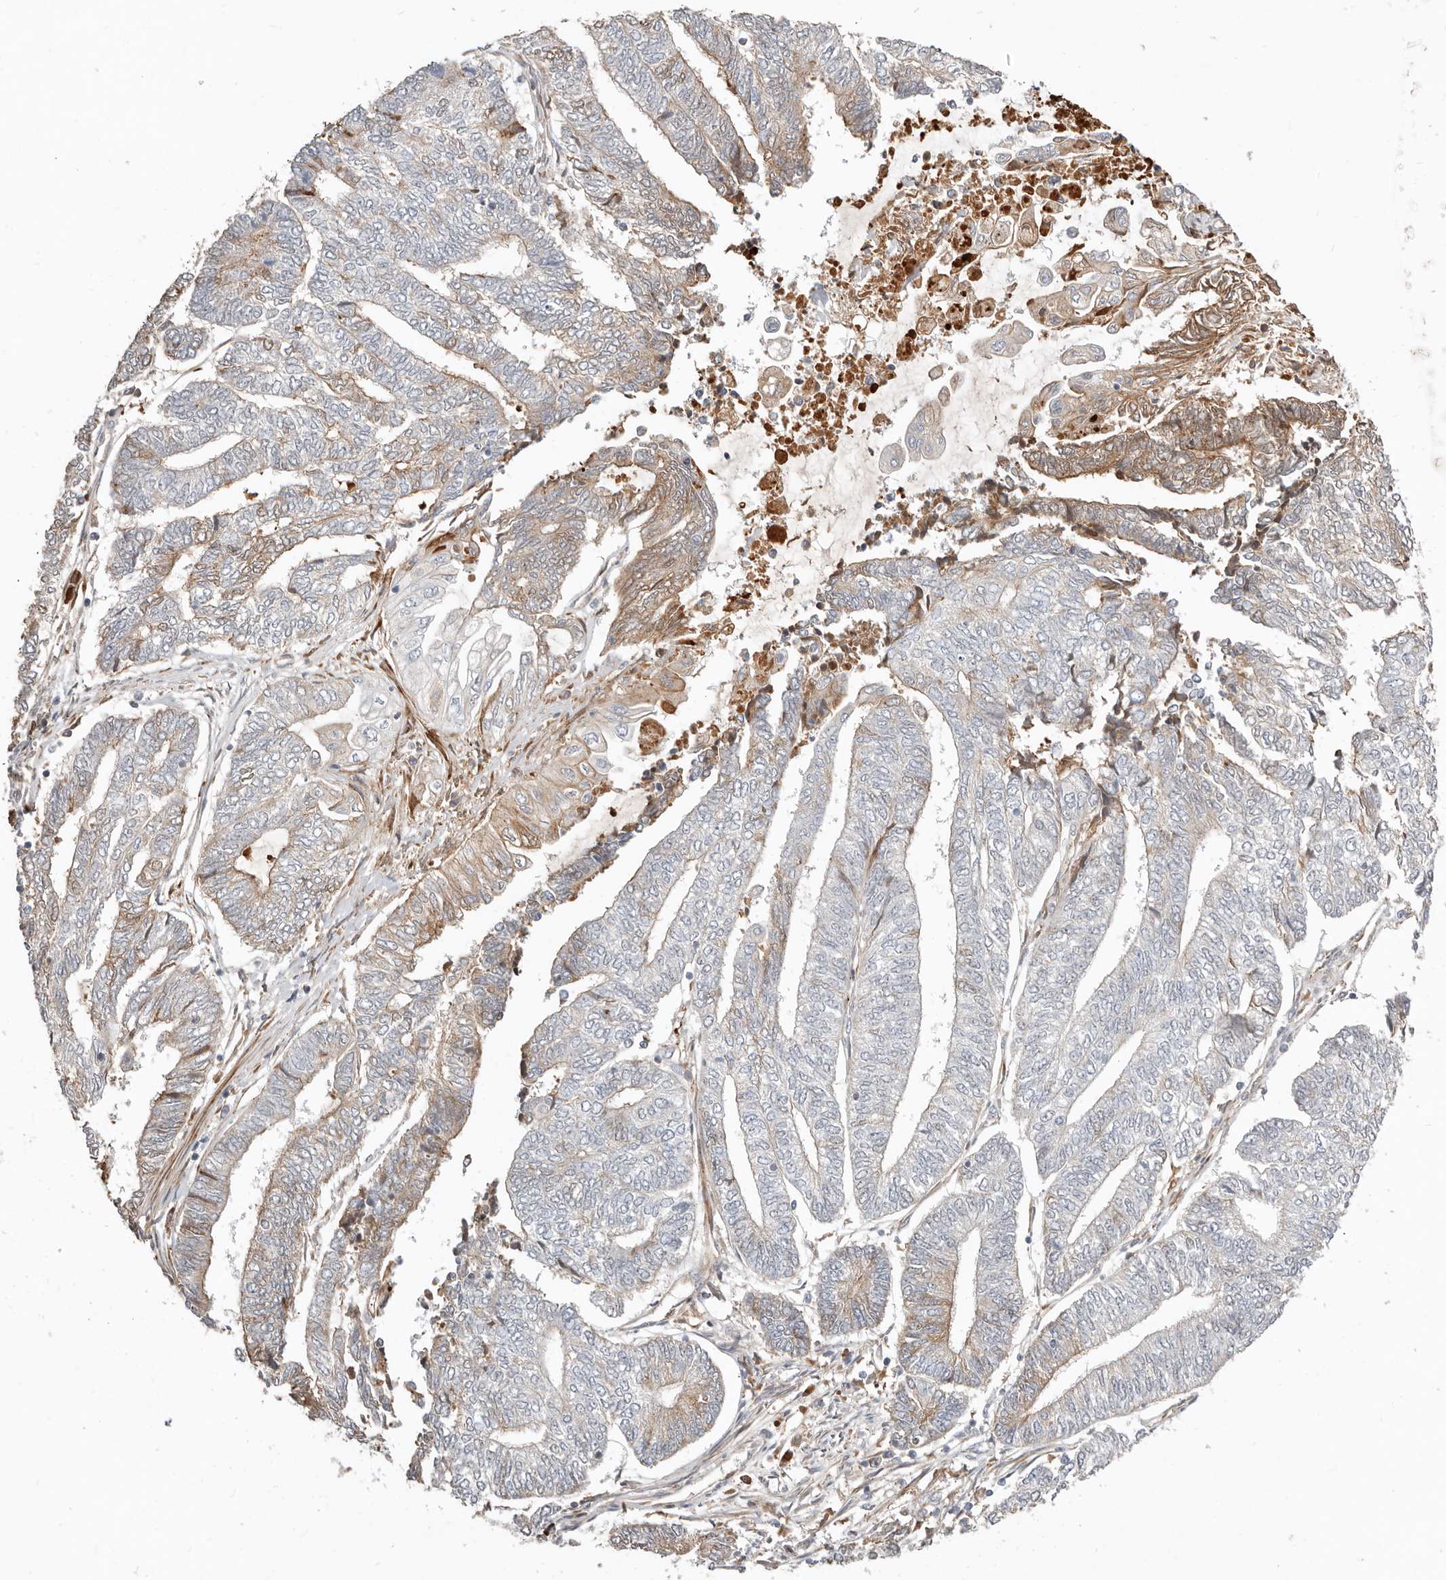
{"staining": {"intensity": "moderate", "quantity": "<25%", "location": "cytoplasmic/membranous"}, "tissue": "endometrial cancer", "cell_type": "Tumor cells", "image_type": "cancer", "snomed": [{"axis": "morphology", "description": "Adenocarcinoma, NOS"}, {"axis": "topography", "description": "Uterus"}, {"axis": "topography", "description": "Endometrium"}], "caption": "Tumor cells exhibit low levels of moderate cytoplasmic/membranous positivity in approximately <25% of cells in endometrial cancer.", "gene": "MTFR2", "patient": {"sex": "female", "age": 70}}